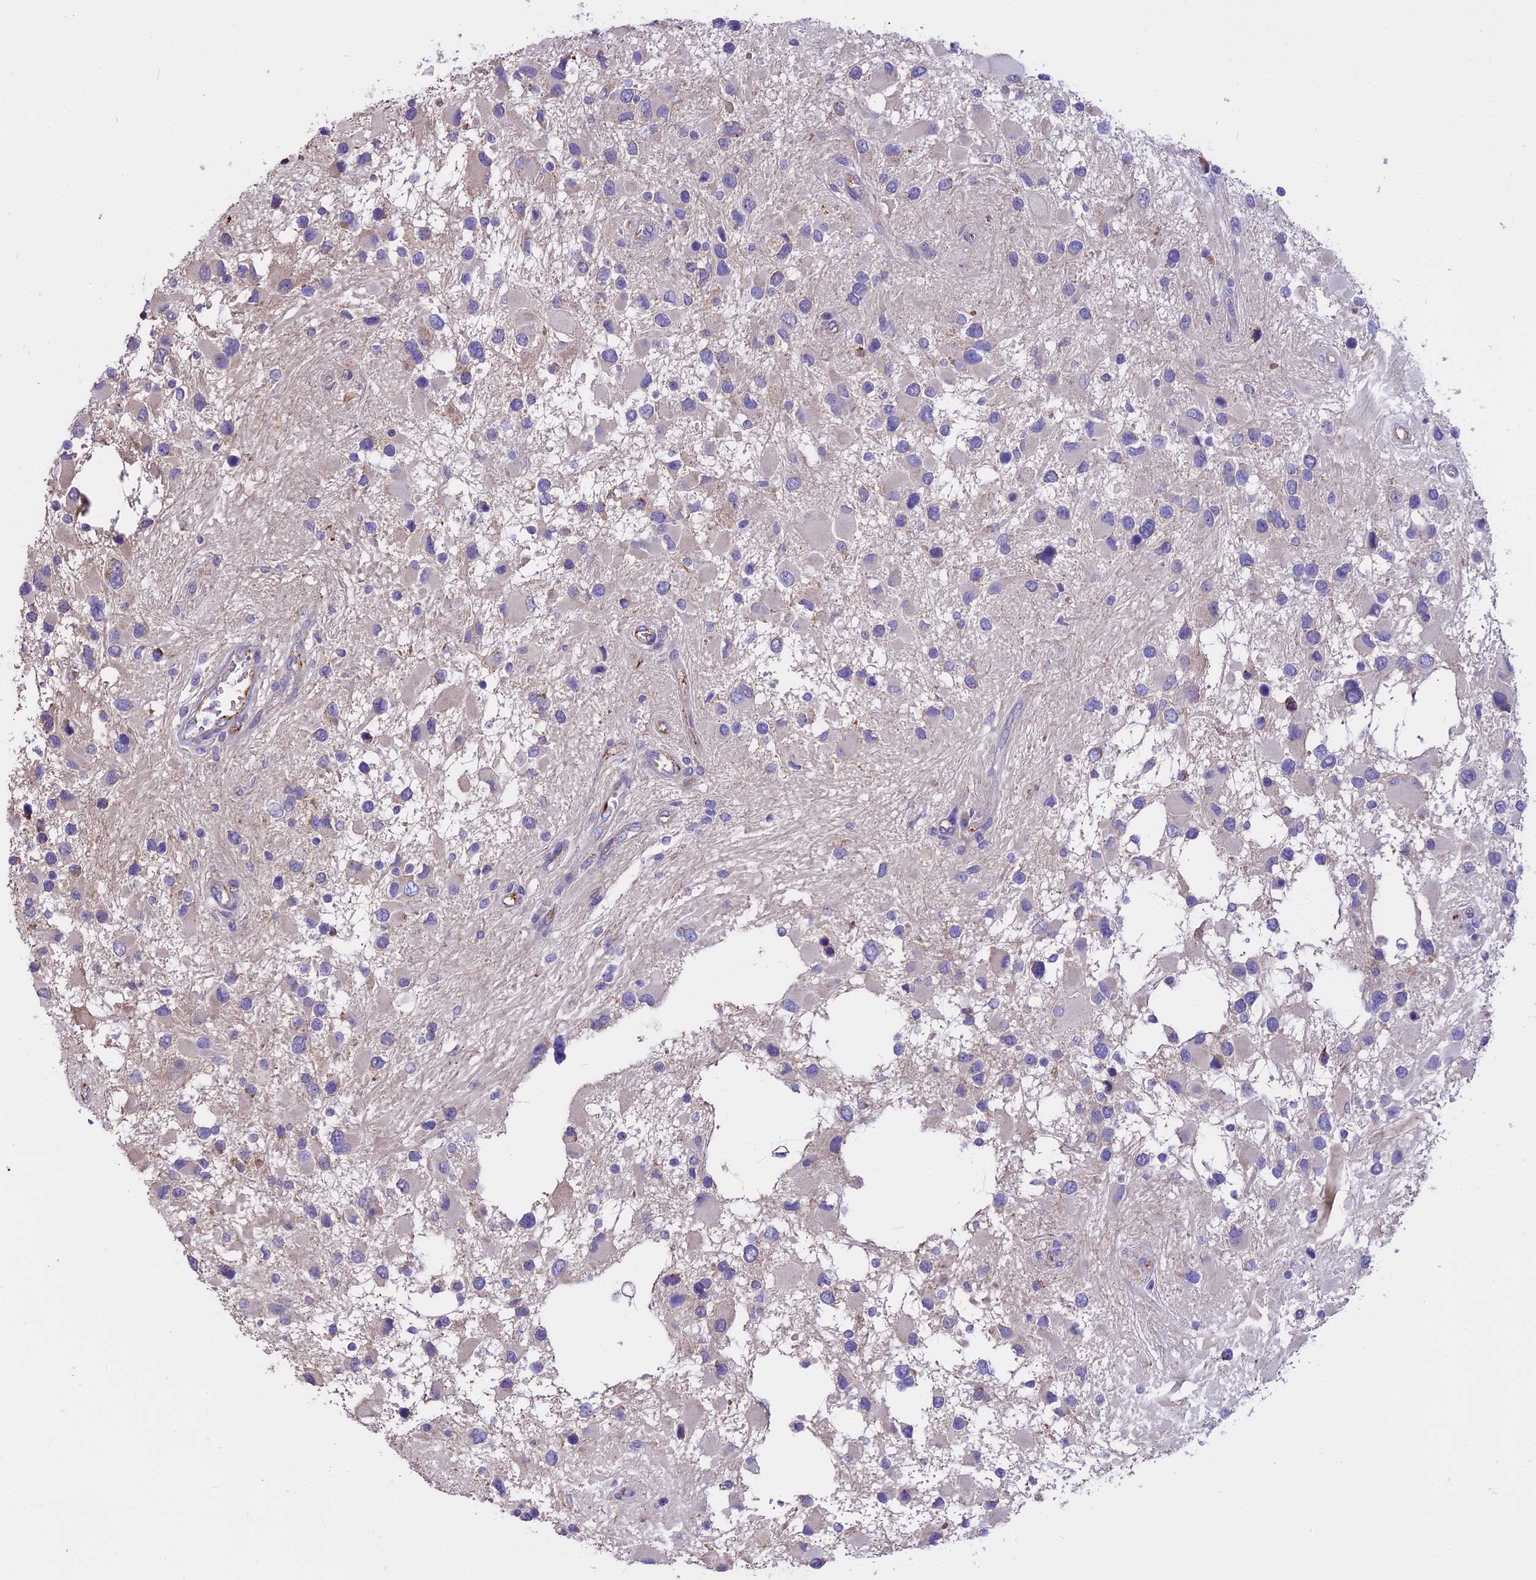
{"staining": {"intensity": "negative", "quantity": "none", "location": "none"}, "tissue": "glioma", "cell_type": "Tumor cells", "image_type": "cancer", "snomed": [{"axis": "morphology", "description": "Glioma, malignant, High grade"}, {"axis": "topography", "description": "Brain"}], "caption": "An immunohistochemistry histopathology image of high-grade glioma (malignant) is shown. There is no staining in tumor cells of high-grade glioma (malignant). Brightfield microscopy of immunohistochemistry (IHC) stained with DAB (brown) and hematoxylin (blue), captured at high magnification.", "gene": "WFDC2", "patient": {"sex": "male", "age": 53}}